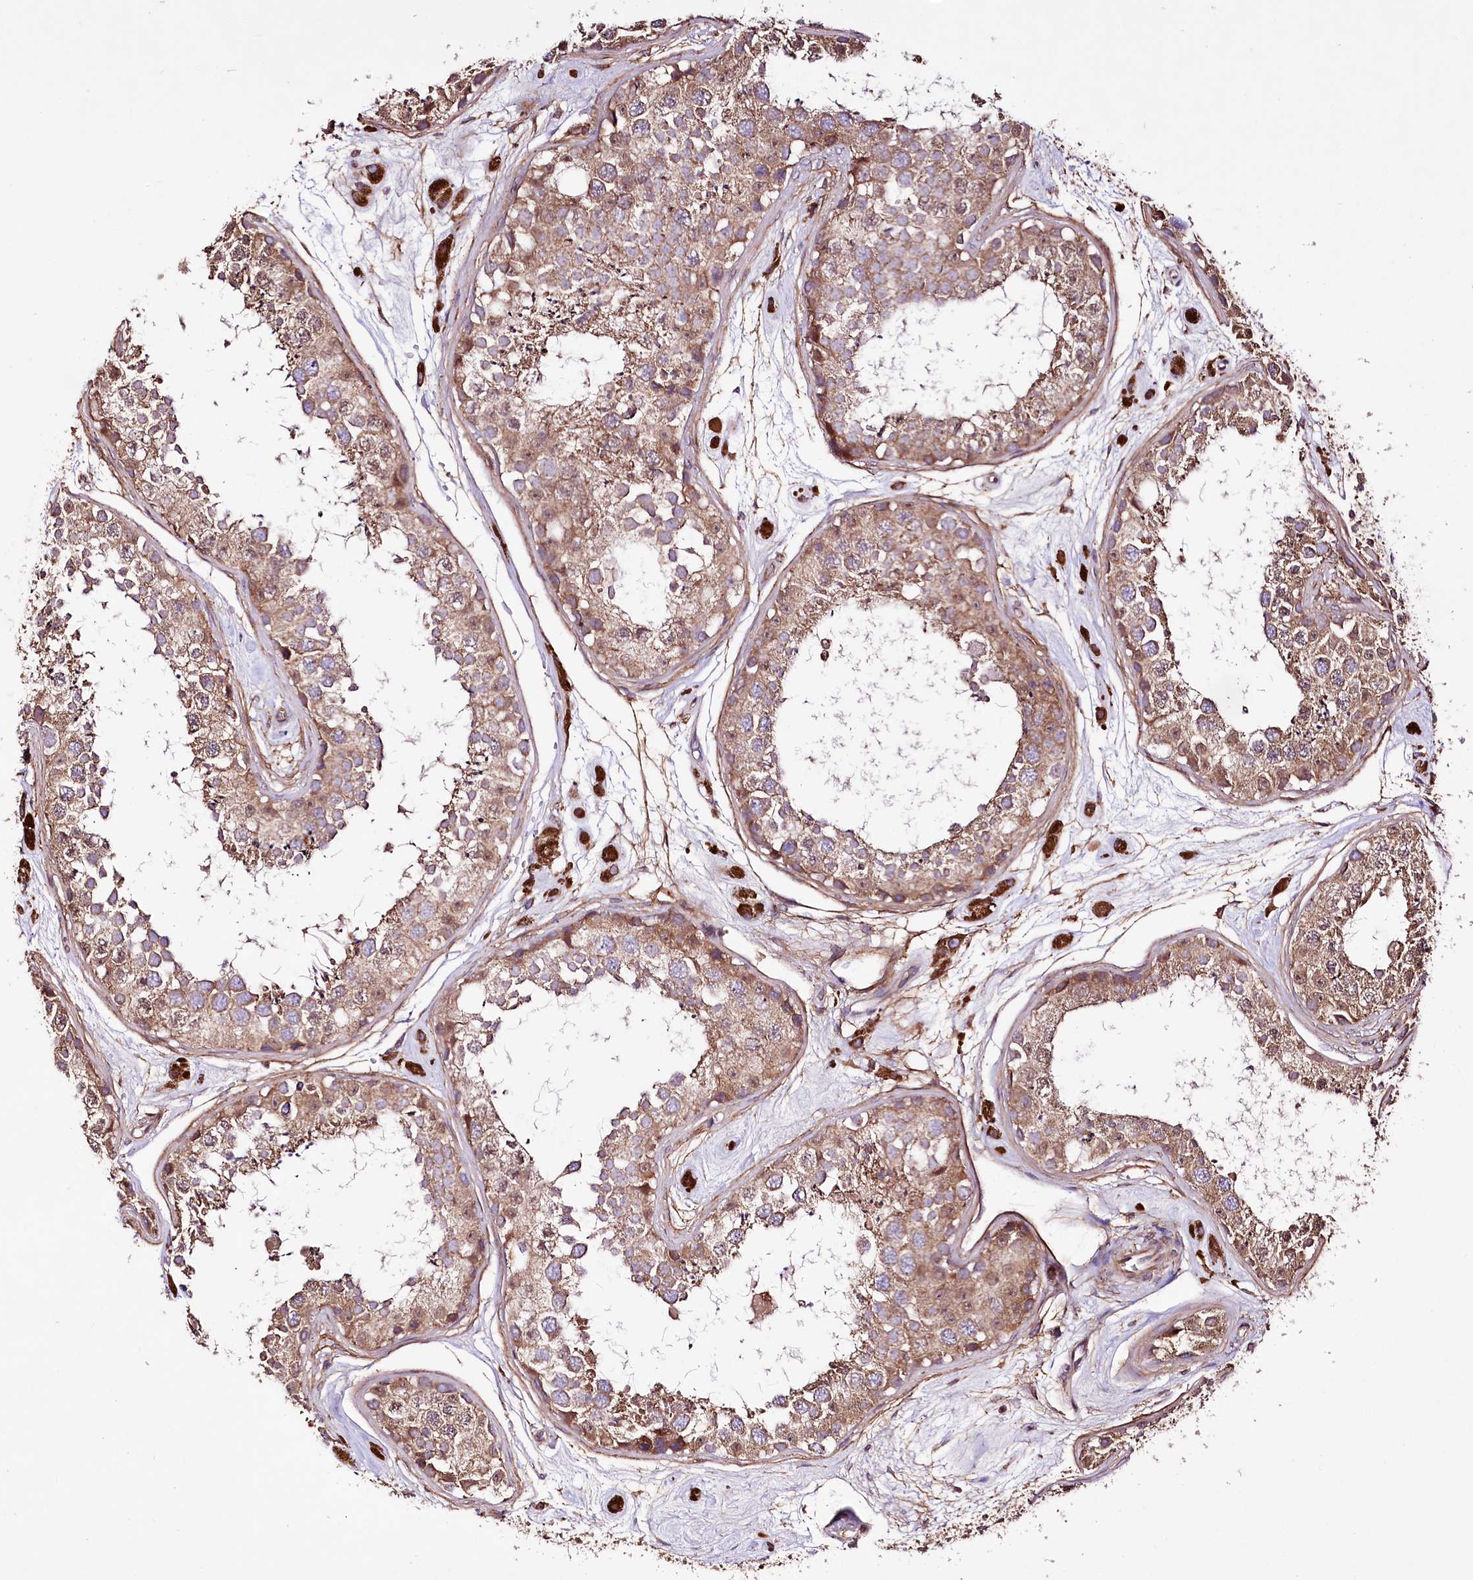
{"staining": {"intensity": "moderate", "quantity": "25%-75%", "location": "cytoplasmic/membranous"}, "tissue": "testis", "cell_type": "Cells in seminiferous ducts", "image_type": "normal", "snomed": [{"axis": "morphology", "description": "Normal tissue, NOS"}, {"axis": "topography", "description": "Testis"}], "caption": "Immunohistochemistry staining of normal testis, which demonstrates medium levels of moderate cytoplasmic/membranous expression in approximately 25%-75% of cells in seminiferous ducts indicating moderate cytoplasmic/membranous protein staining. The staining was performed using DAB (3,3'-diaminobenzidine) (brown) for protein detection and nuclei were counterstained in hematoxylin (blue).", "gene": "WWC1", "patient": {"sex": "male", "age": 25}}